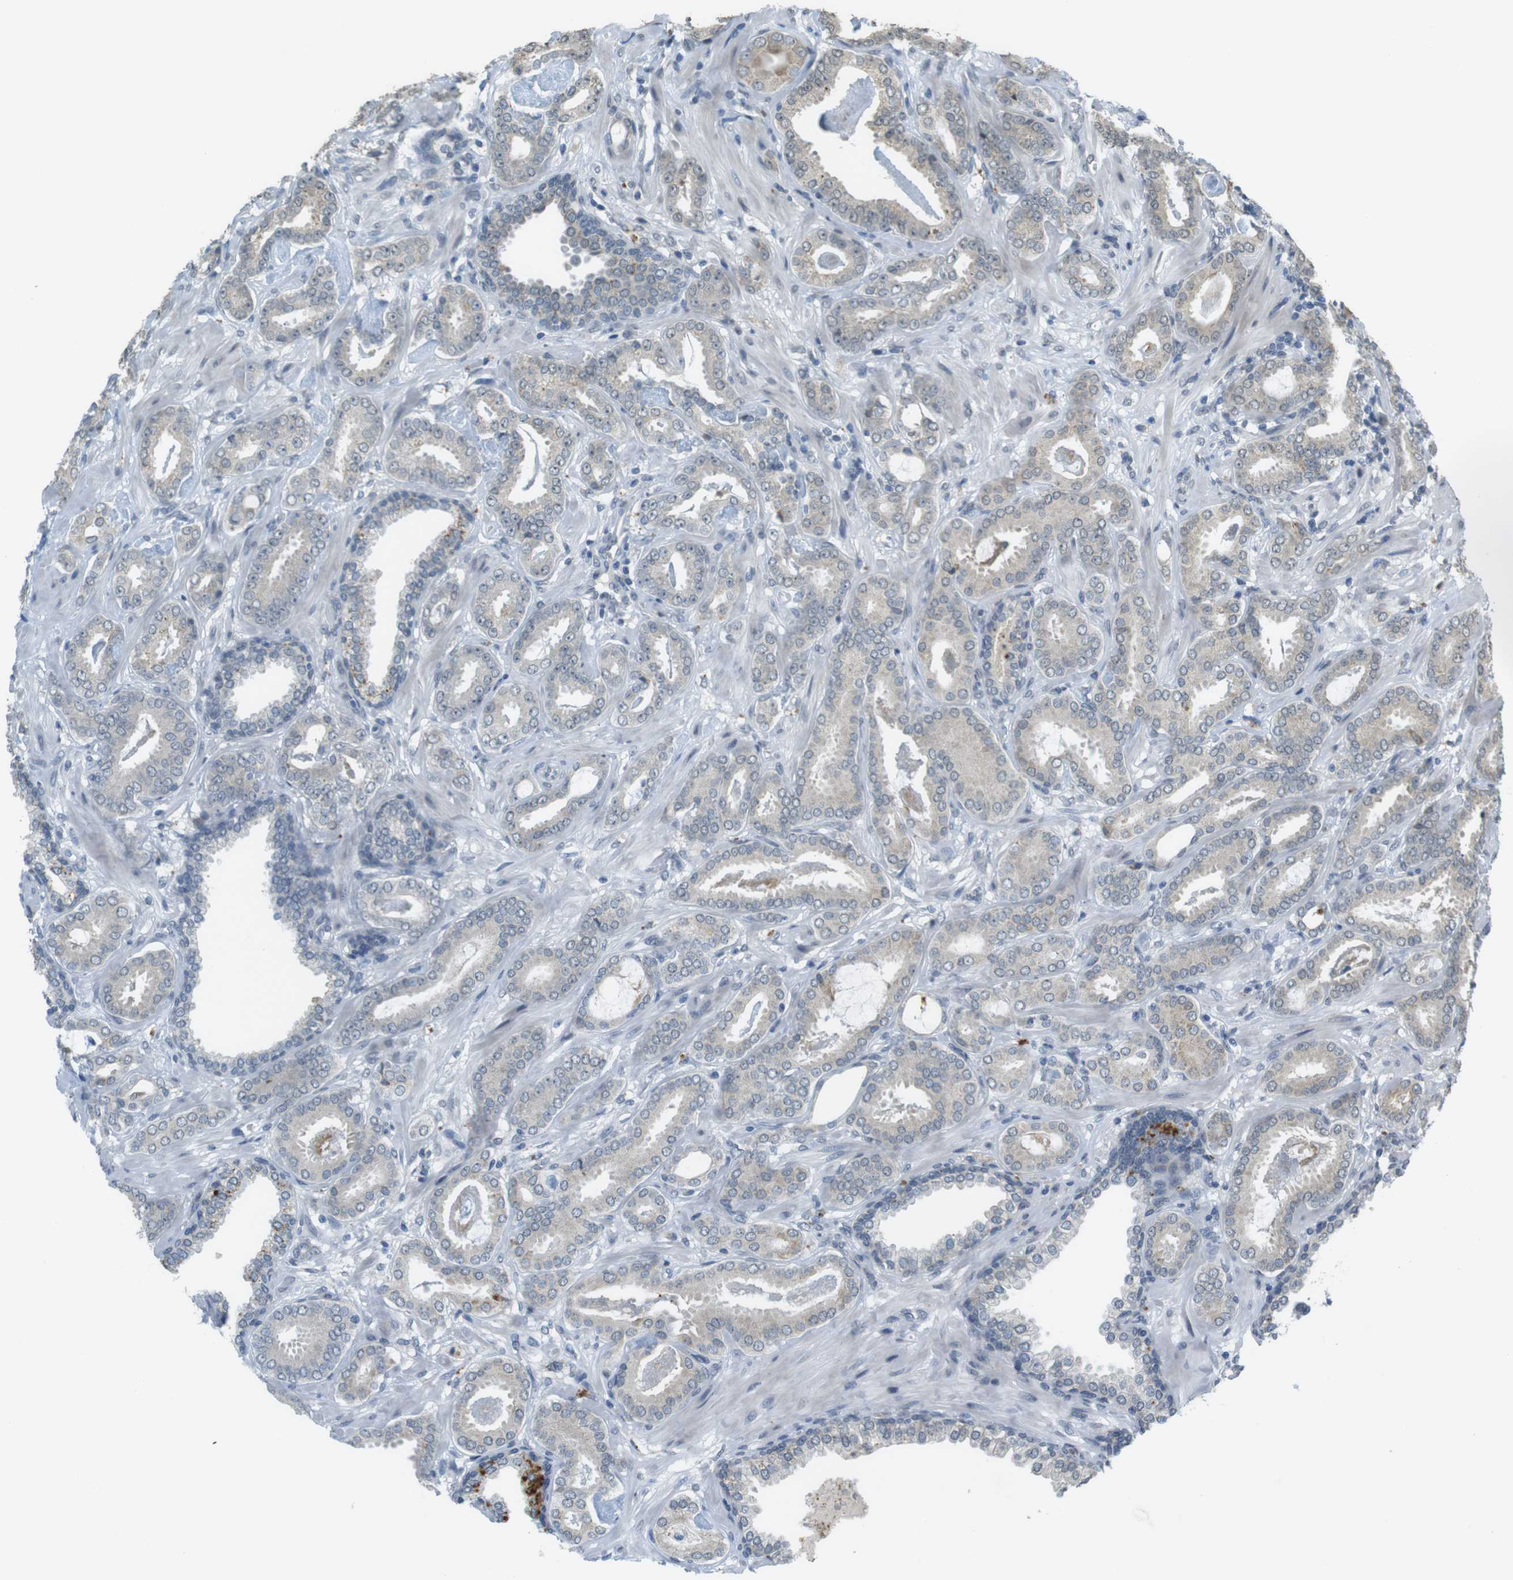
{"staining": {"intensity": "negative", "quantity": "none", "location": "none"}, "tissue": "prostate cancer", "cell_type": "Tumor cells", "image_type": "cancer", "snomed": [{"axis": "morphology", "description": "Adenocarcinoma, Low grade"}, {"axis": "topography", "description": "Prostate"}], "caption": "A histopathology image of human prostate cancer is negative for staining in tumor cells.", "gene": "FZD10", "patient": {"sex": "male", "age": 53}}